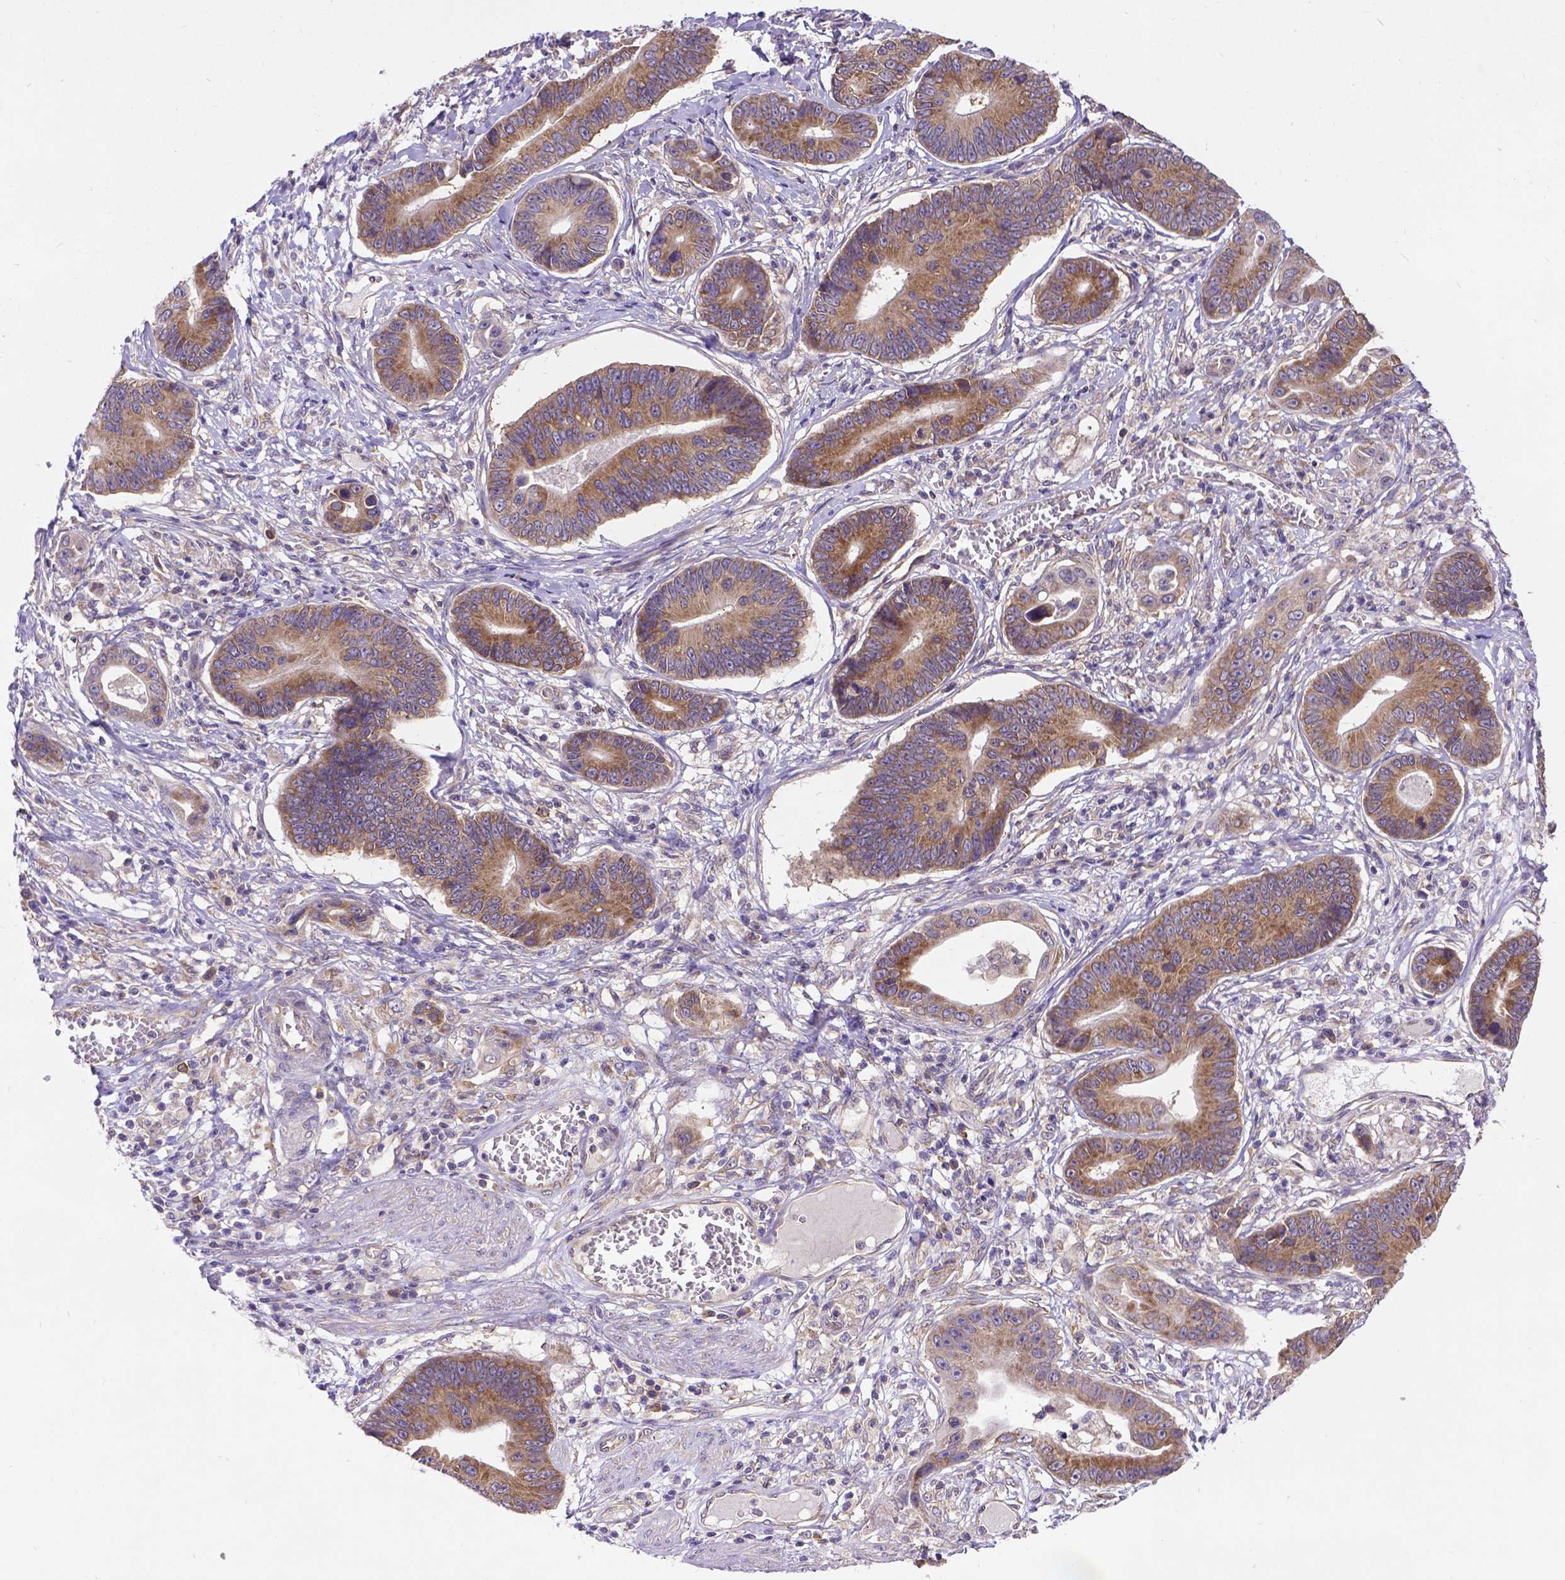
{"staining": {"intensity": "moderate", "quantity": ">75%", "location": "cytoplasmic/membranous"}, "tissue": "stomach cancer", "cell_type": "Tumor cells", "image_type": "cancer", "snomed": [{"axis": "morphology", "description": "Adenocarcinoma, NOS"}, {"axis": "topography", "description": "Stomach"}], "caption": "Immunohistochemical staining of human stomach adenocarcinoma reveals medium levels of moderate cytoplasmic/membranous protein expression in approximately >75% of tumor cells. (brown staining indicates protein expression, while blue staining denotes nuclei).", "gene": "DENND6A", "patient": {"sex": "male", "age": 84}}